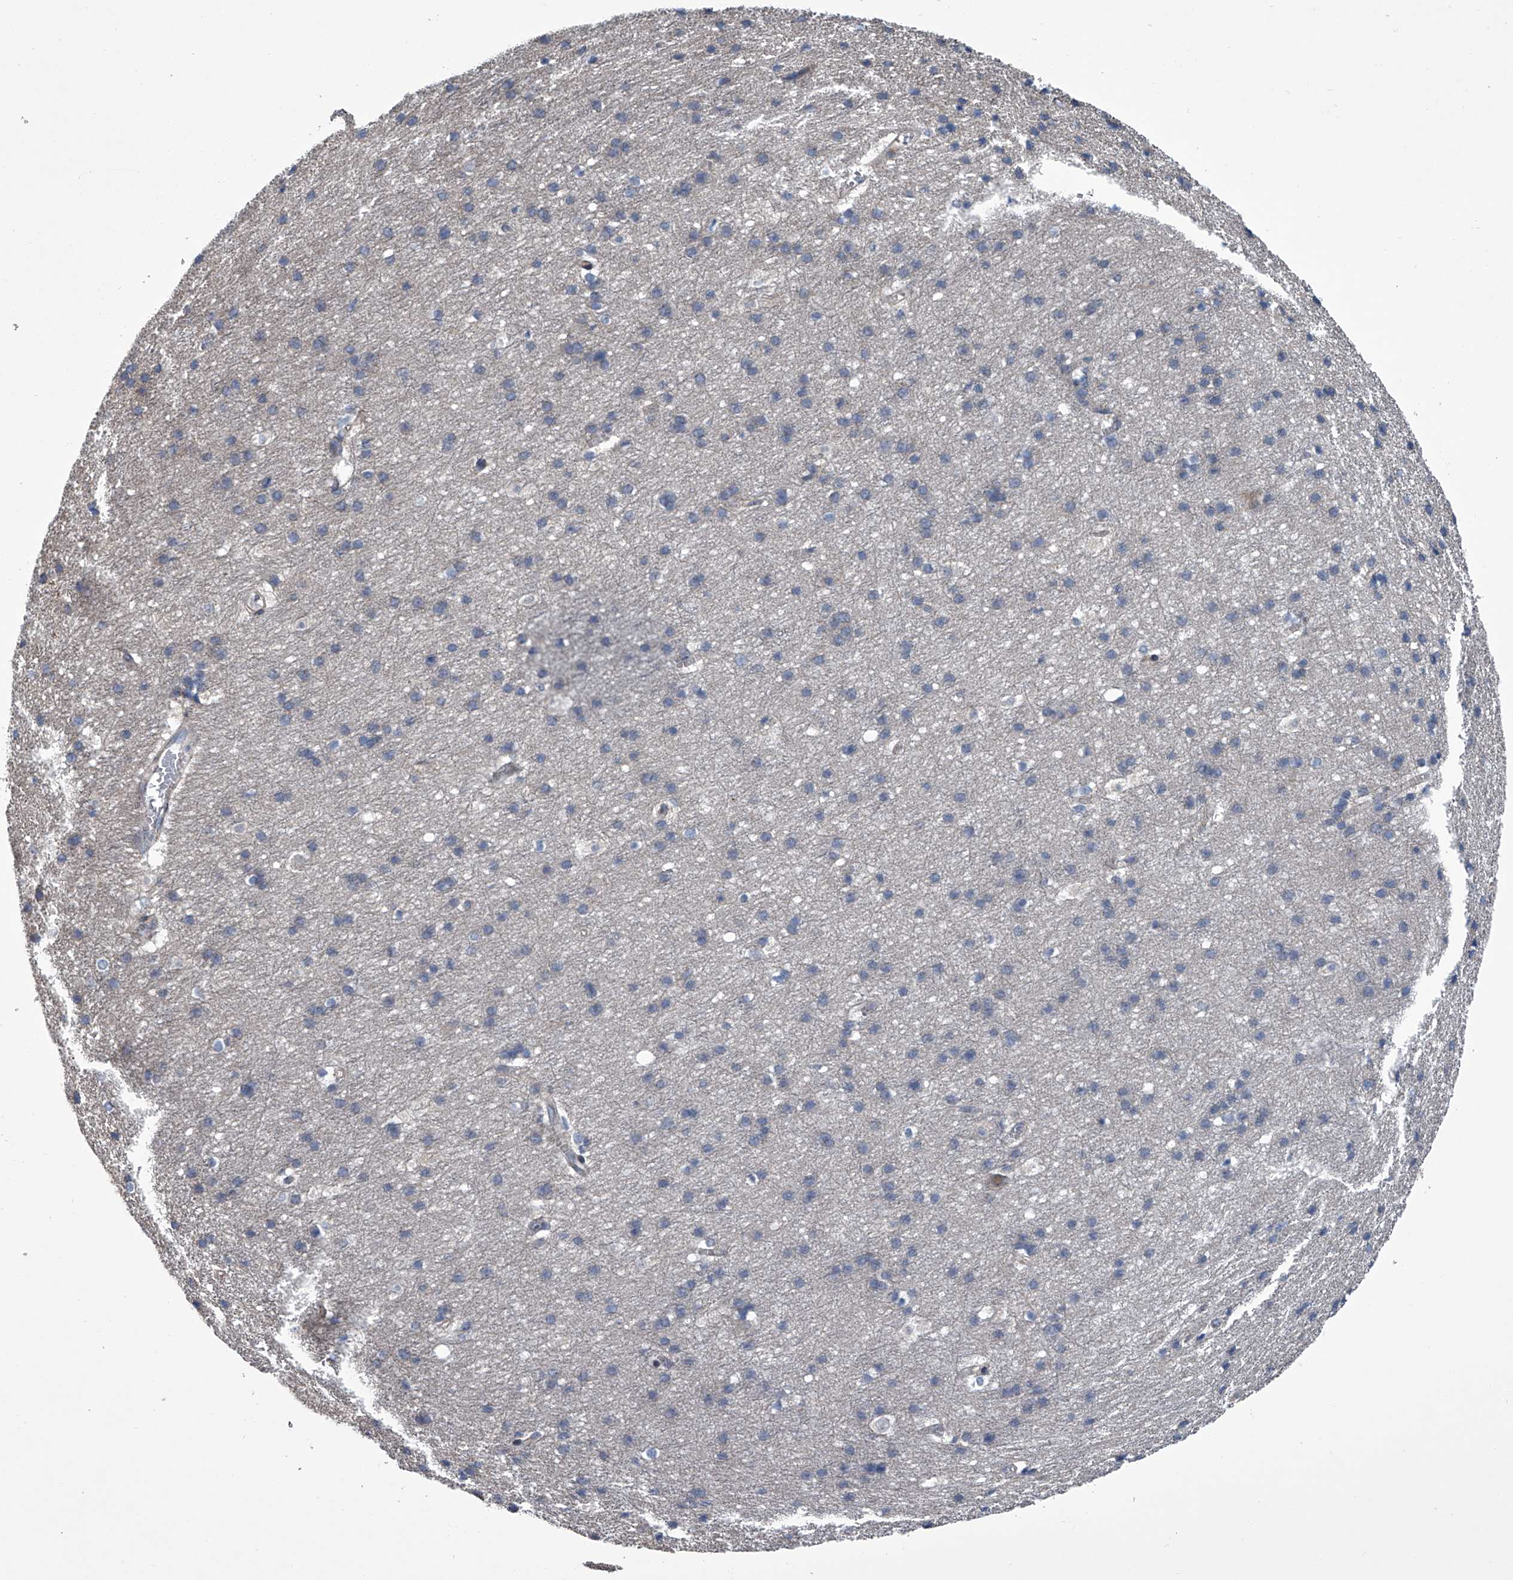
{"staining": {"intensity": "negative", "quantity": "none", "location": "none"}, "tissue": "cerebral cortex", "cell_type": "Endothelial cells", "image_type": "normal", "snomed": [{"axis": "morphology", "description": "Normal tissue, NOS"}, {"axis": "topography", "description": "Cerebral cortex"}], "caption": "IHC photomicrograph of benign human cerebral cortex stained for a protein (brown), which reveals no positivity in endothelial cells.", "gene": "ABCG1", "patient": {"sex": "male", "age": 54}}